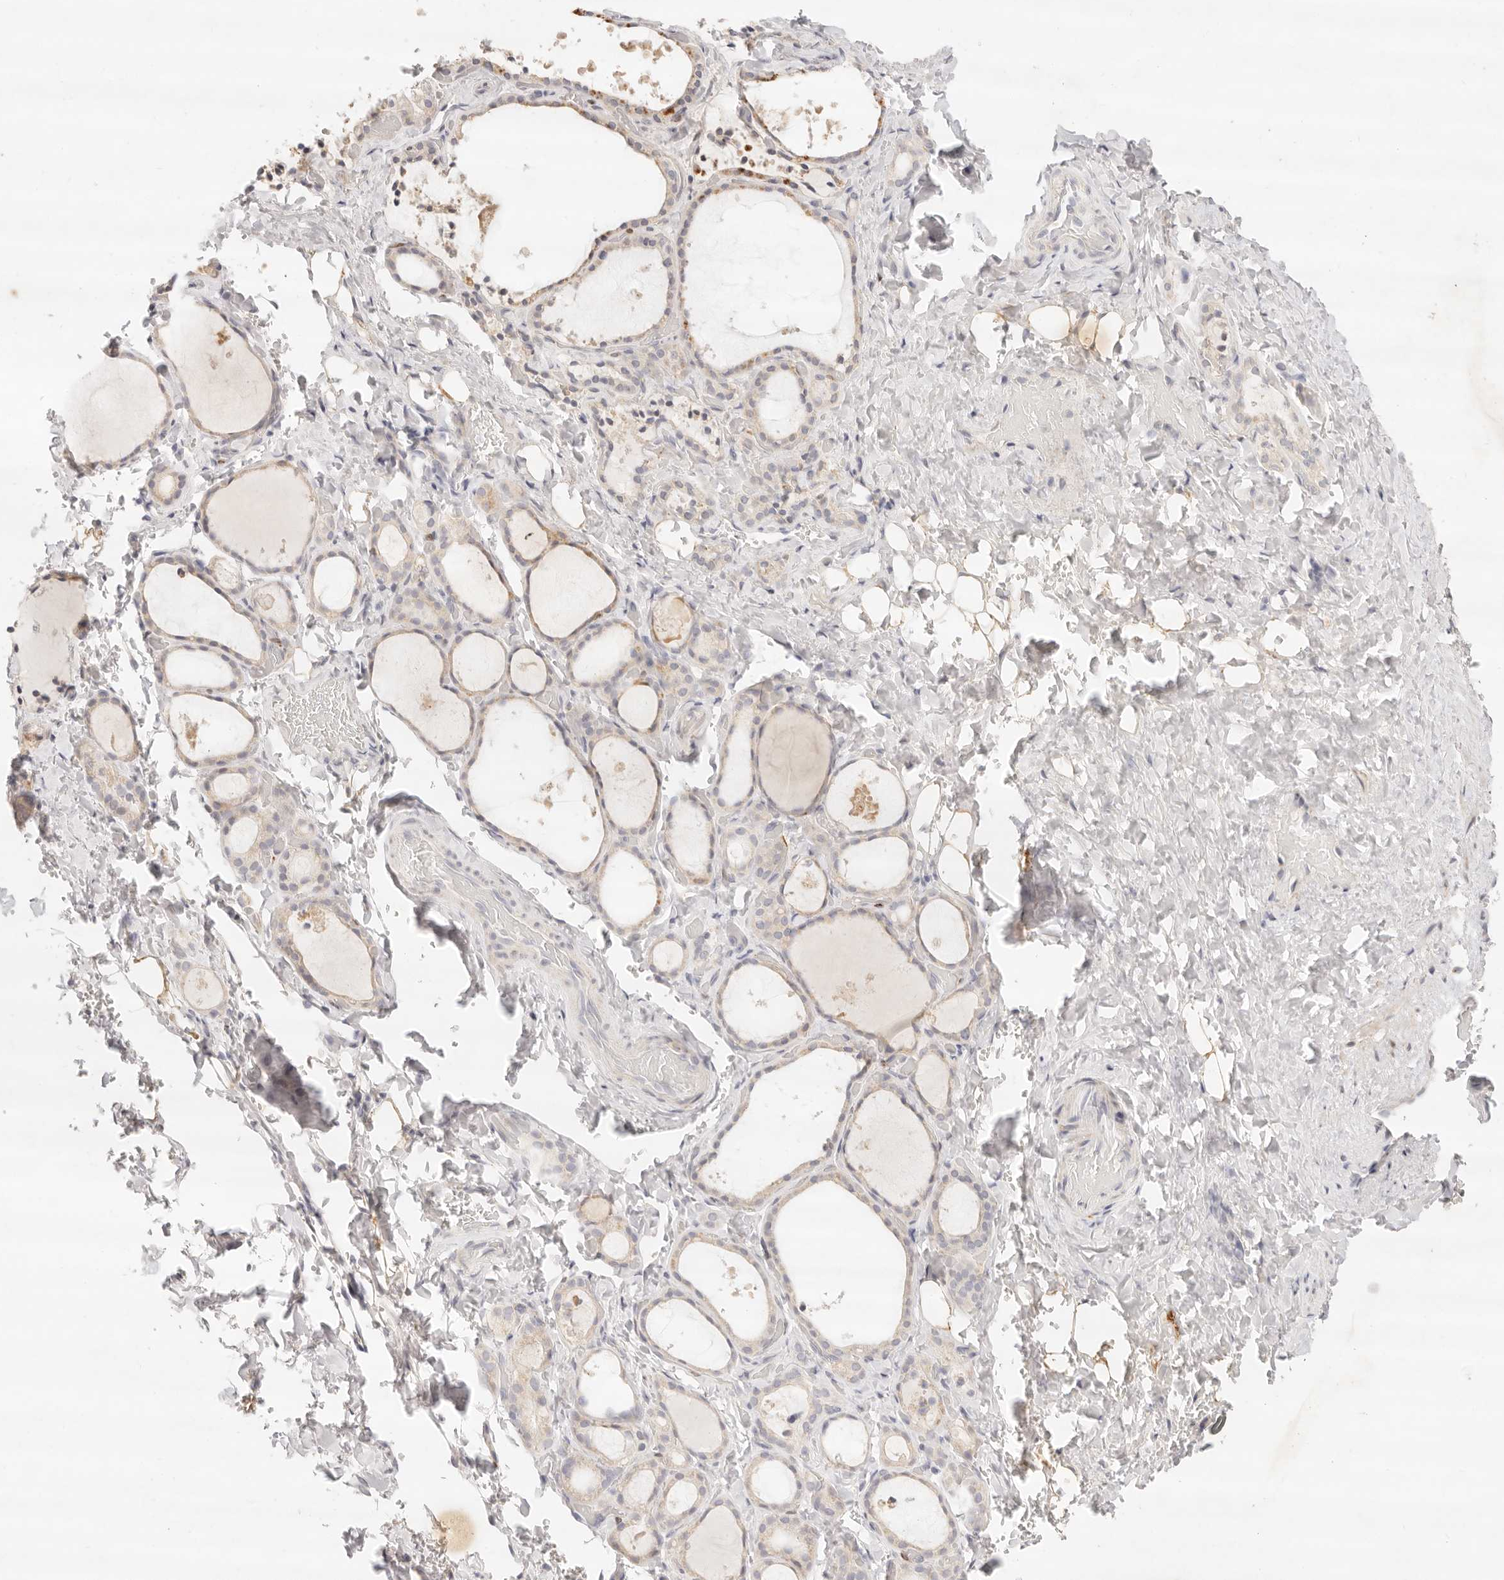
{"staining": {"intensity": "weak", "quantity": "<25%", "location": "cytoplasmic/membranous"}, "tissue": "thyroid gland", "cell_type": "Glandular cells", "image_type": "normal", "snomed": [{"axis": "morphology", "description": "Normal tissue, NOS"}, {"axis": "topography", "description": "Thyroid gland"}], "caption": "Human thyroid gland stained for a protein using IHC reveals no staining in glandular cells.", "gene": "GPR156", "patient": {"sex": "female", "age": 44}}